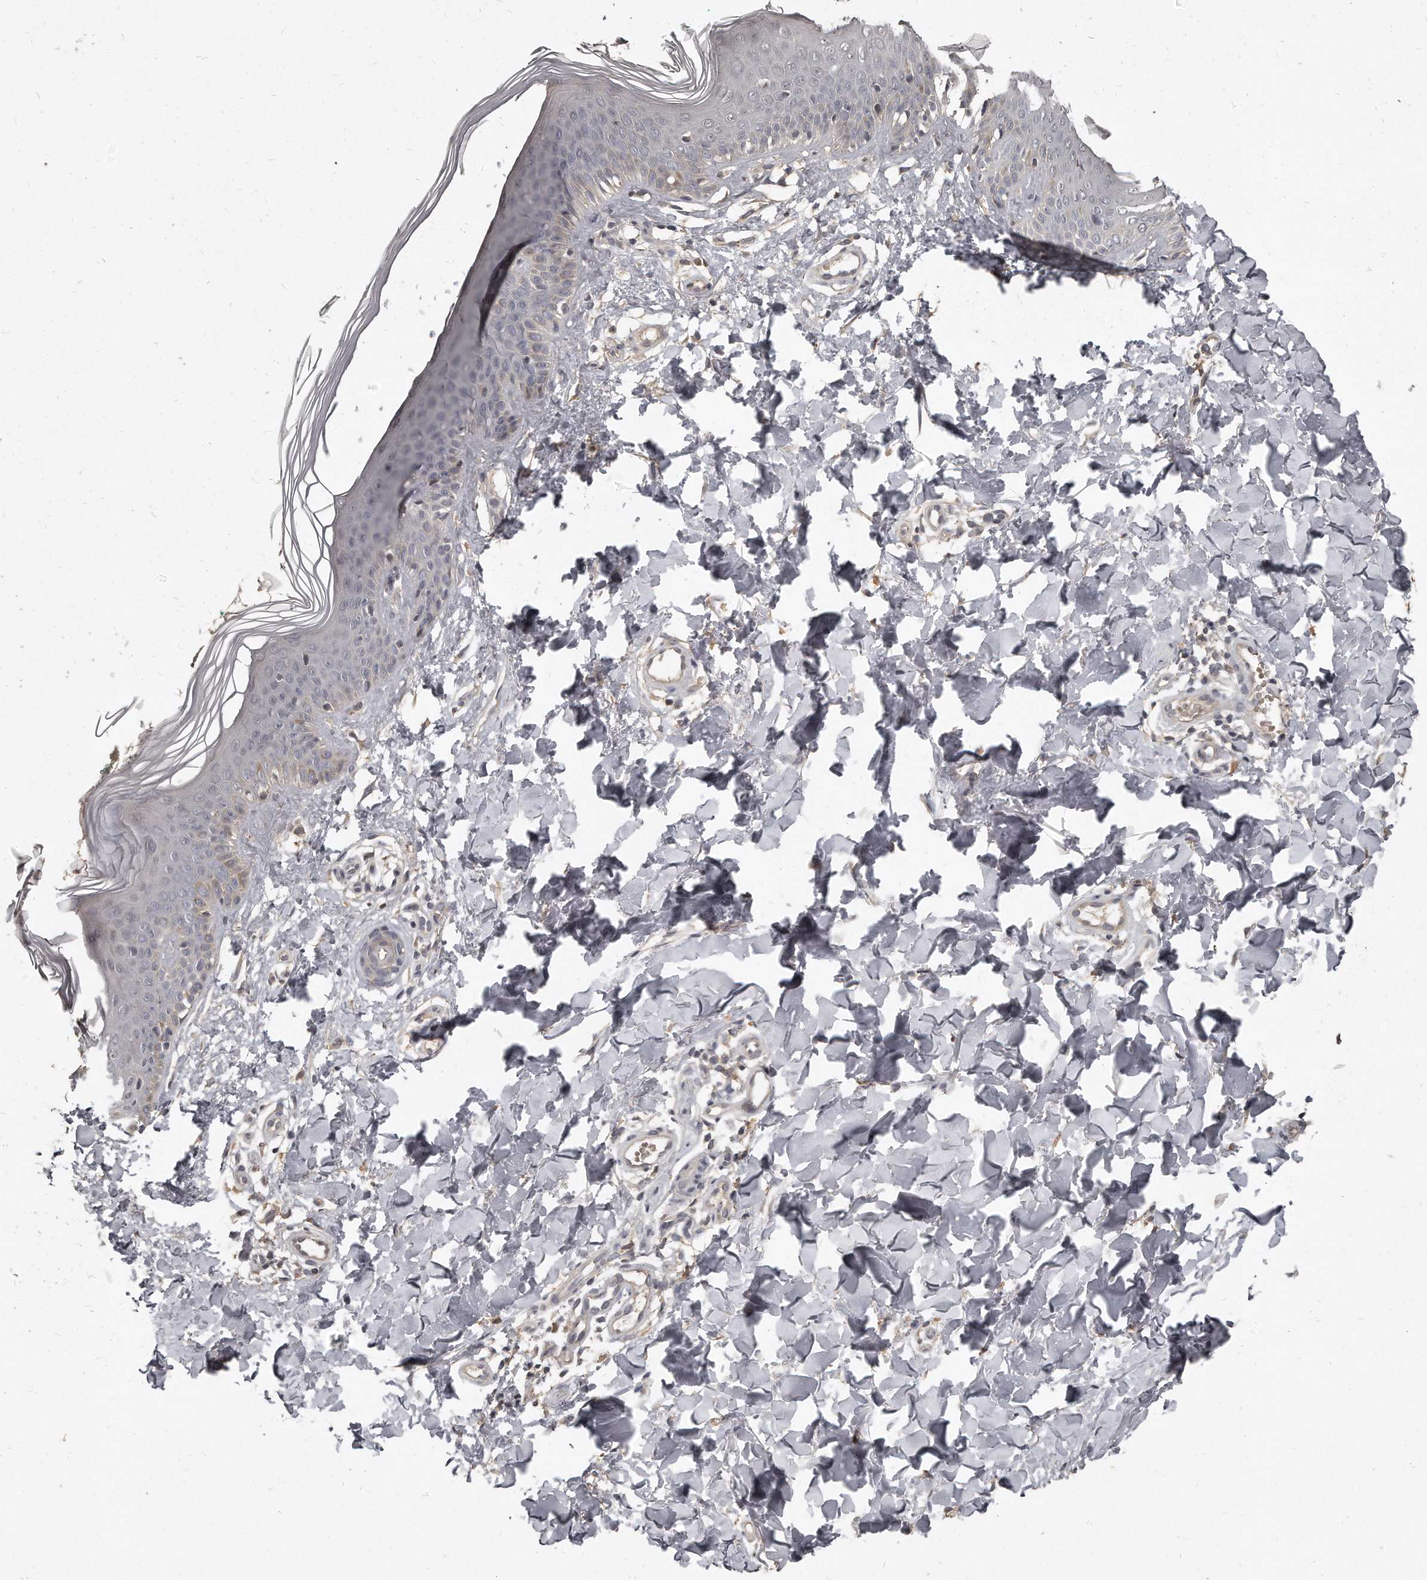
{"staining": {"intensity": "moderate", "quantity": "<25%", "location": "cytoplasmic/membranous"}, "tissue": "skin", "cell_type": "Fibroblasts", "image_type": "normal", "snomed": [{"axis": "morphology", "description": "Normal tissue, NOS"}, {"axis": "topography", "description": "Skin"}], "caption": "Unremarkable skin was stained to show a protein in brown. There is low levels of moderate cytoplasmic/membranous positivity in approximately <25% of fibroblasts. Ihc stains the protein of interest in brown and the nuclei are stained blue.", "gene": "GRB10", "patient": {"sex": "male", "age": 37}}